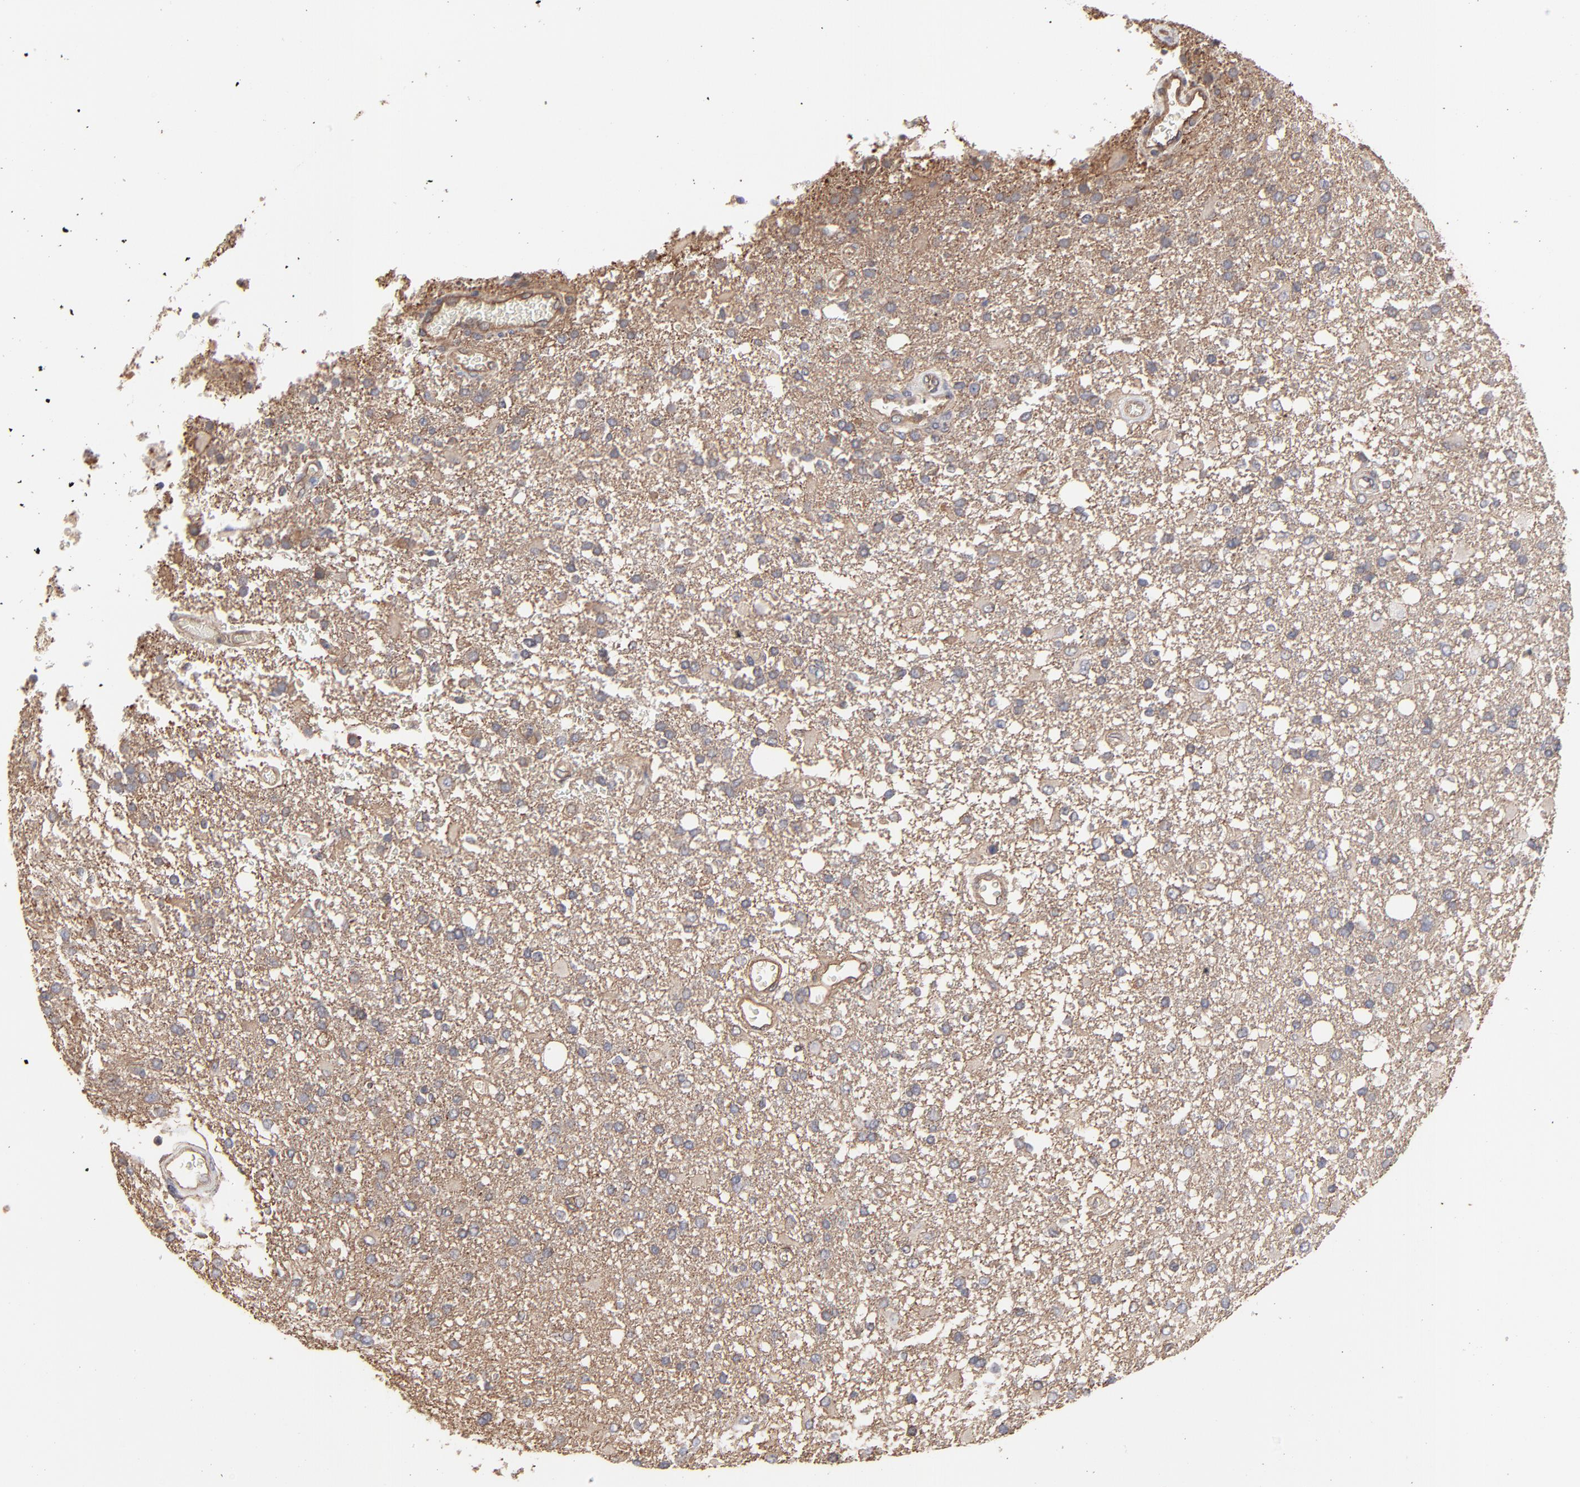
{"staining": {"intensity": "moderate", "quantity": "25%-75%", "location": "cytoplasmic/membranous"}, "tissue": "glioma", "cell_type": "Tumor cells", "image_type": "cancer", "snomed": [{"axis": "morphology", "description": "Glioma, malignant, High grade"}, {"axis": "topography", "description": "Cerebral cortex"}], "caption": "Immunohistochemistry staining of glioma, which displays medium levels of moderate cytoplasmic/membranous expression in about 25%-75% of tumor cells indicating moderate cytoplasmic/membranous protein expression. The staining was performed using DAB (brown) for protein detection and nuclei were counterstained in hematoxylin (blue).", "gene": "ARMT1", "patient": {"sex": "male", "age": 79}}